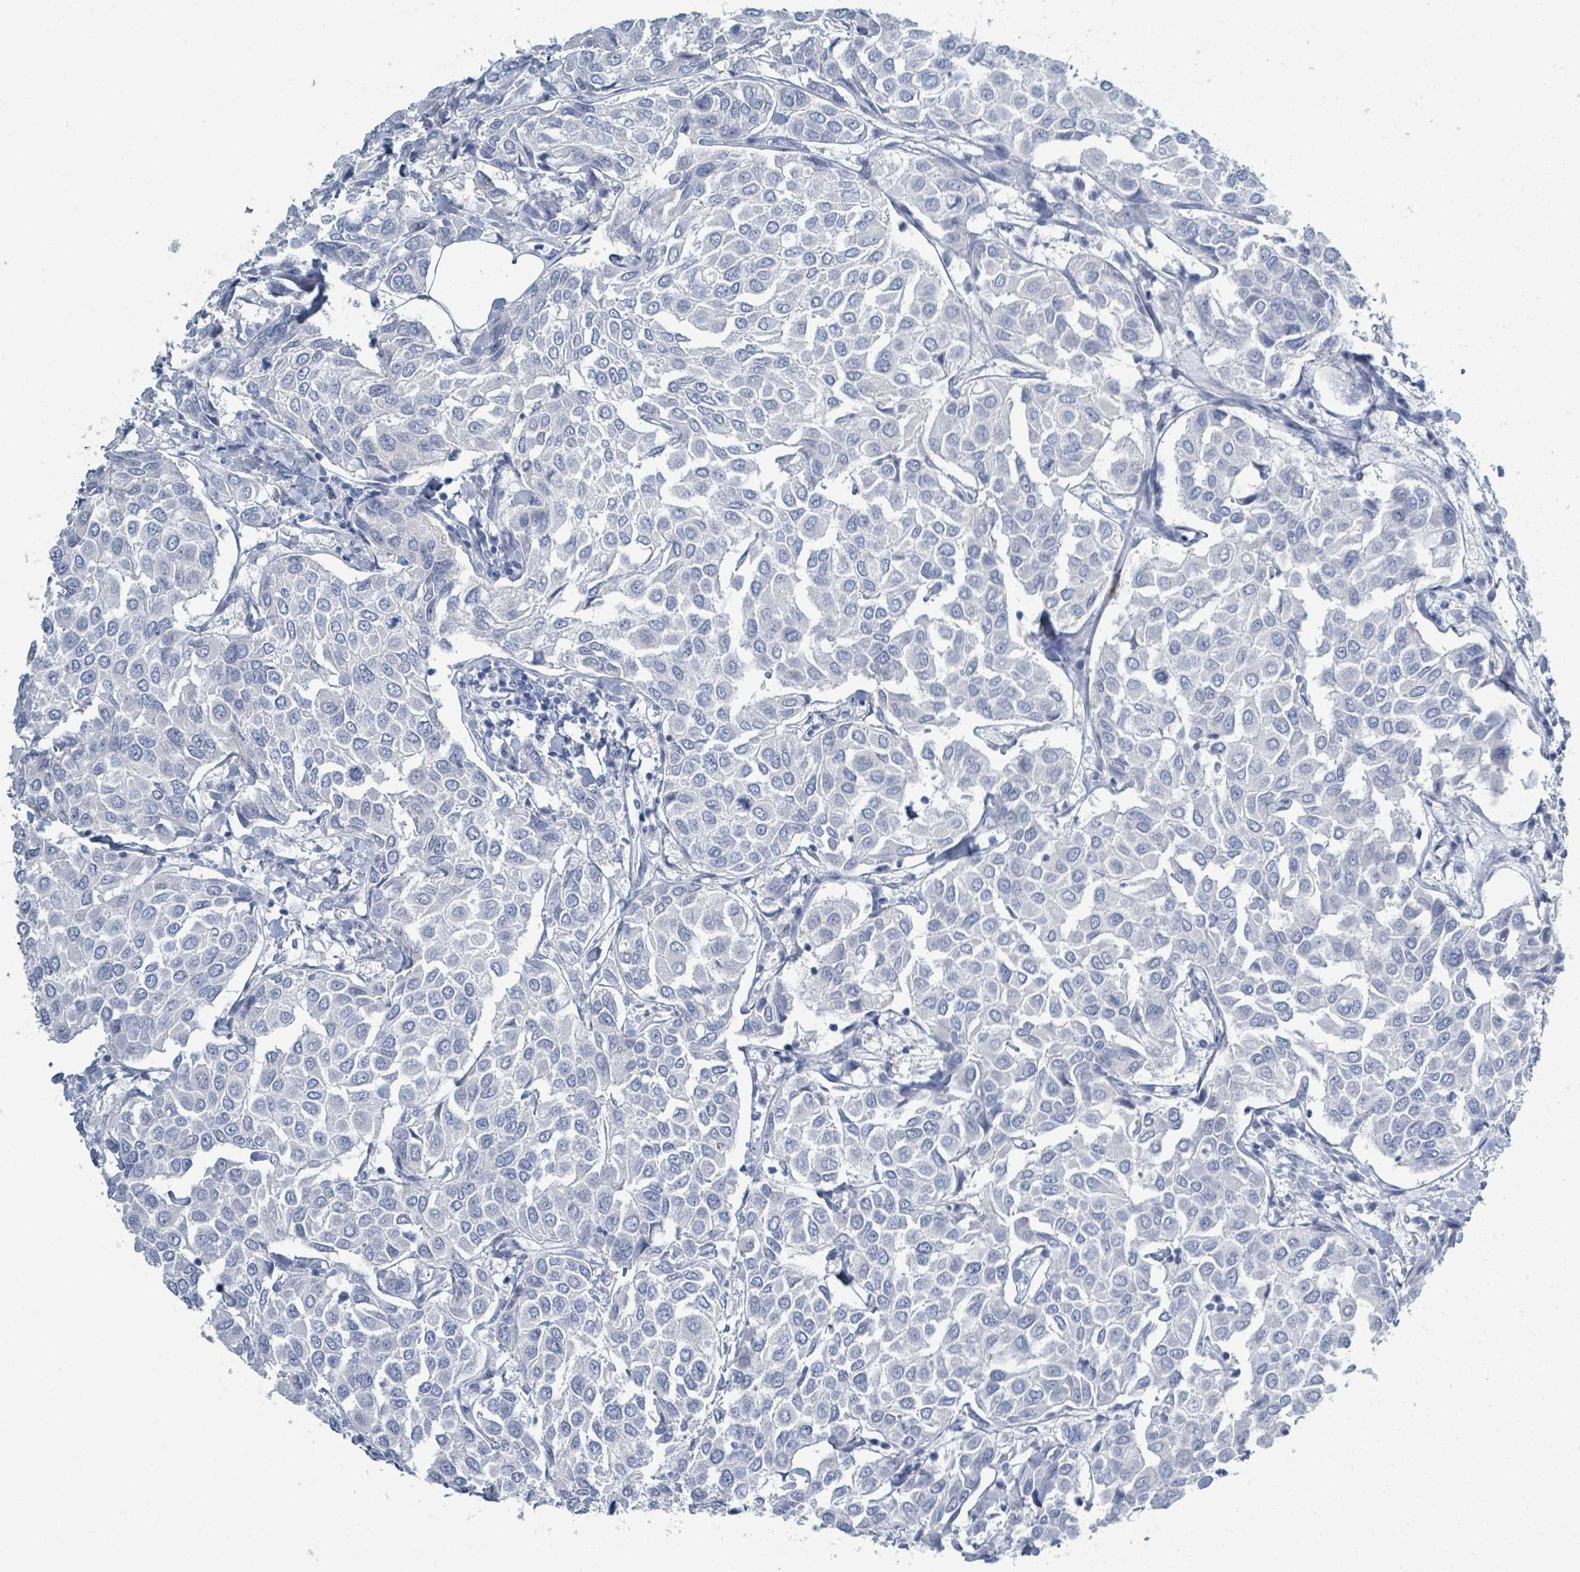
{"staining": {"intensity": "negative", "quantity": "none", "location": "none"}, "tissue": "breast cancer", "cell_type": "Tumor cells", "image_type": "cancer", "snomed": [{"axis": "morphology", "description": "Duct carcinoma"}, {"axis": "topography", "description": "Breast"}], "caption": "The immunohistochemistry micrograph has no significant expression in tumor cells of breast invasive ductal carcinoma tissue.", "gene": "DEFA4", "patient": {"sex": "female", "age": 55}}